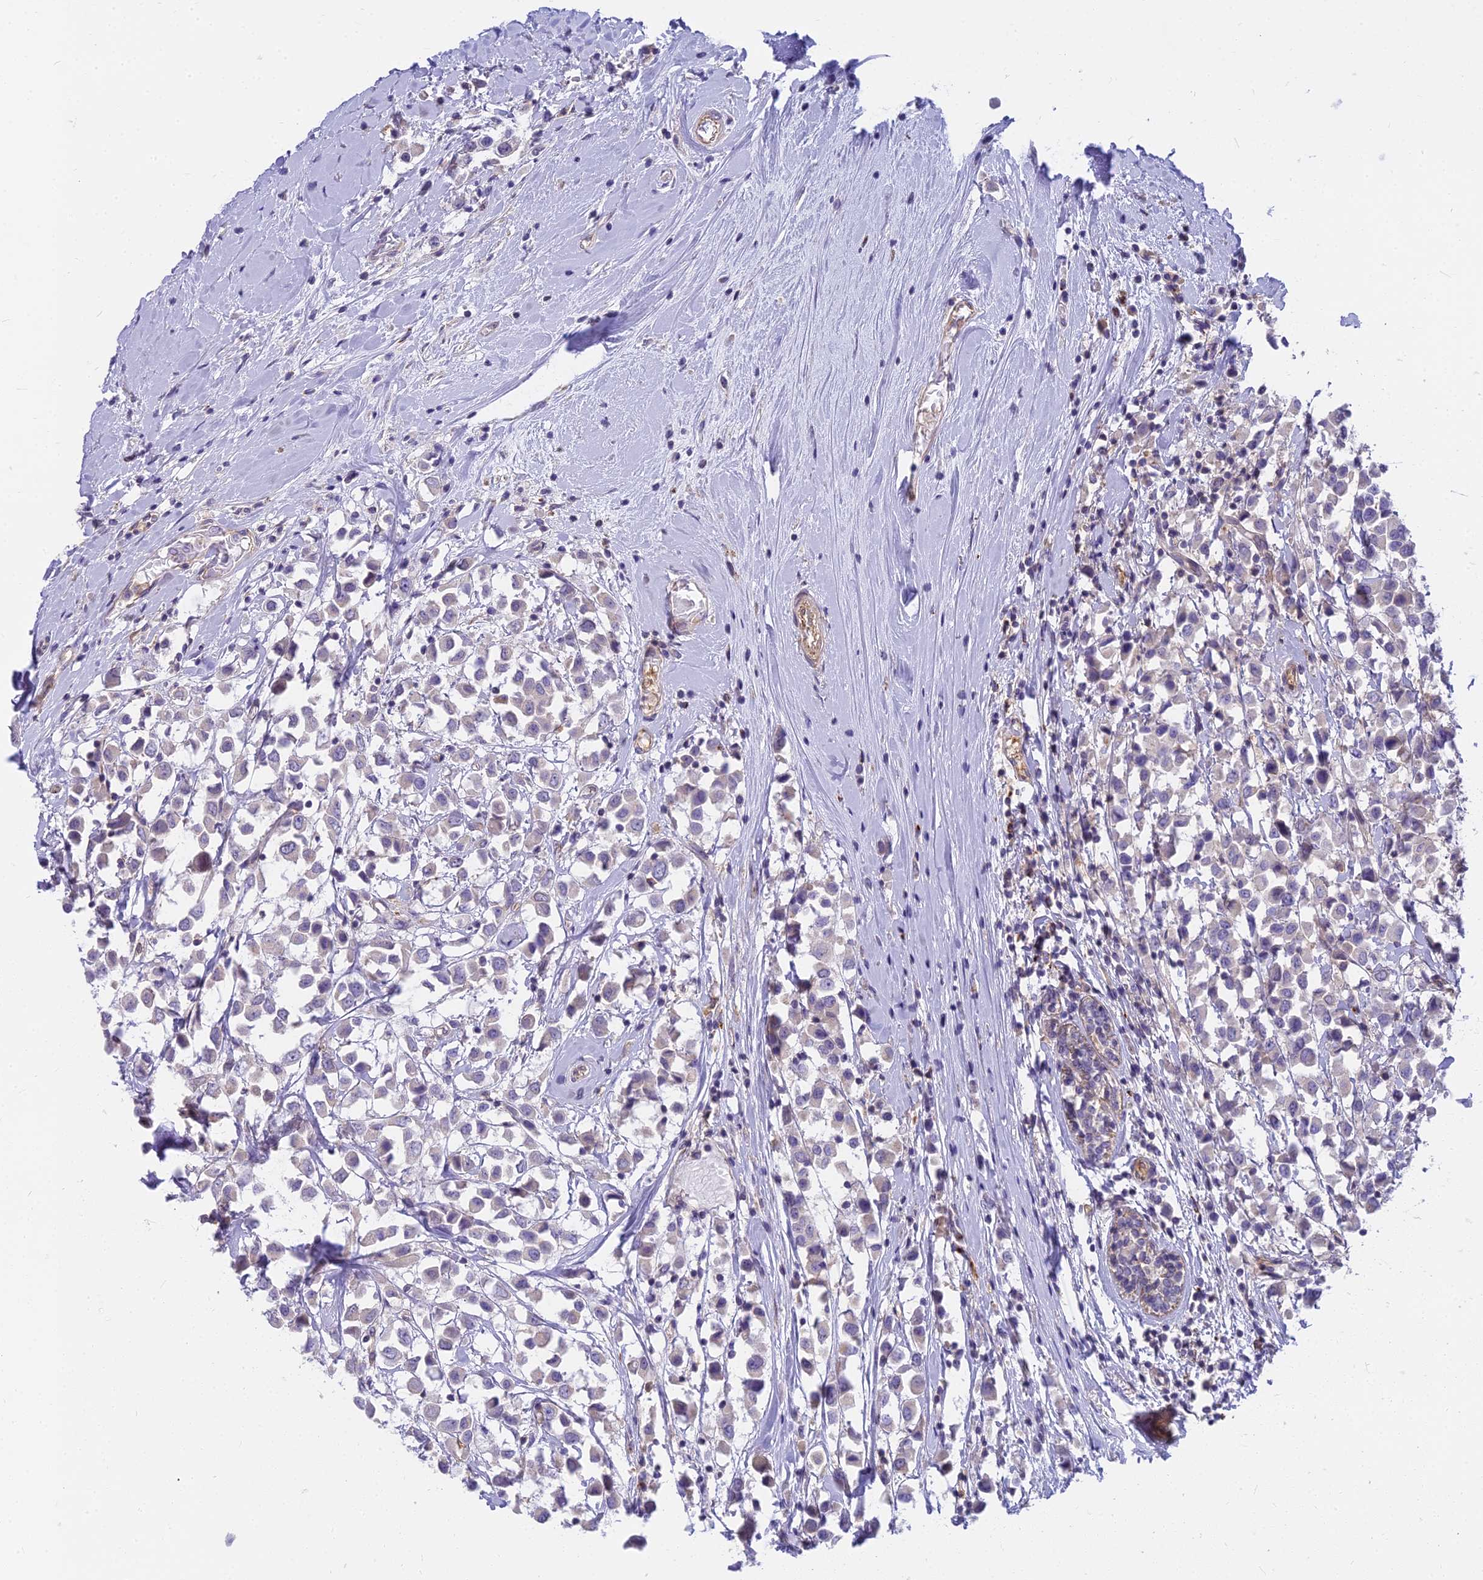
{"staining": {"intensity": "negative", "quantity": "none", "location": "none"}, "tissue": "breast cancer", "cell_type": "Tumor cells", "image_type": "cancer", "snomed": [{"axis": "morphology", "description": "Duct carcinoma"}, {"axis": "topography", "description": "Breast"}], "caption": "Immunohistochemical staining of human breast cancer demonstrates no significant expression in tumor cells.", "gene": "HLA-DOA", "patient": {"sex": "female", "age": 61}}